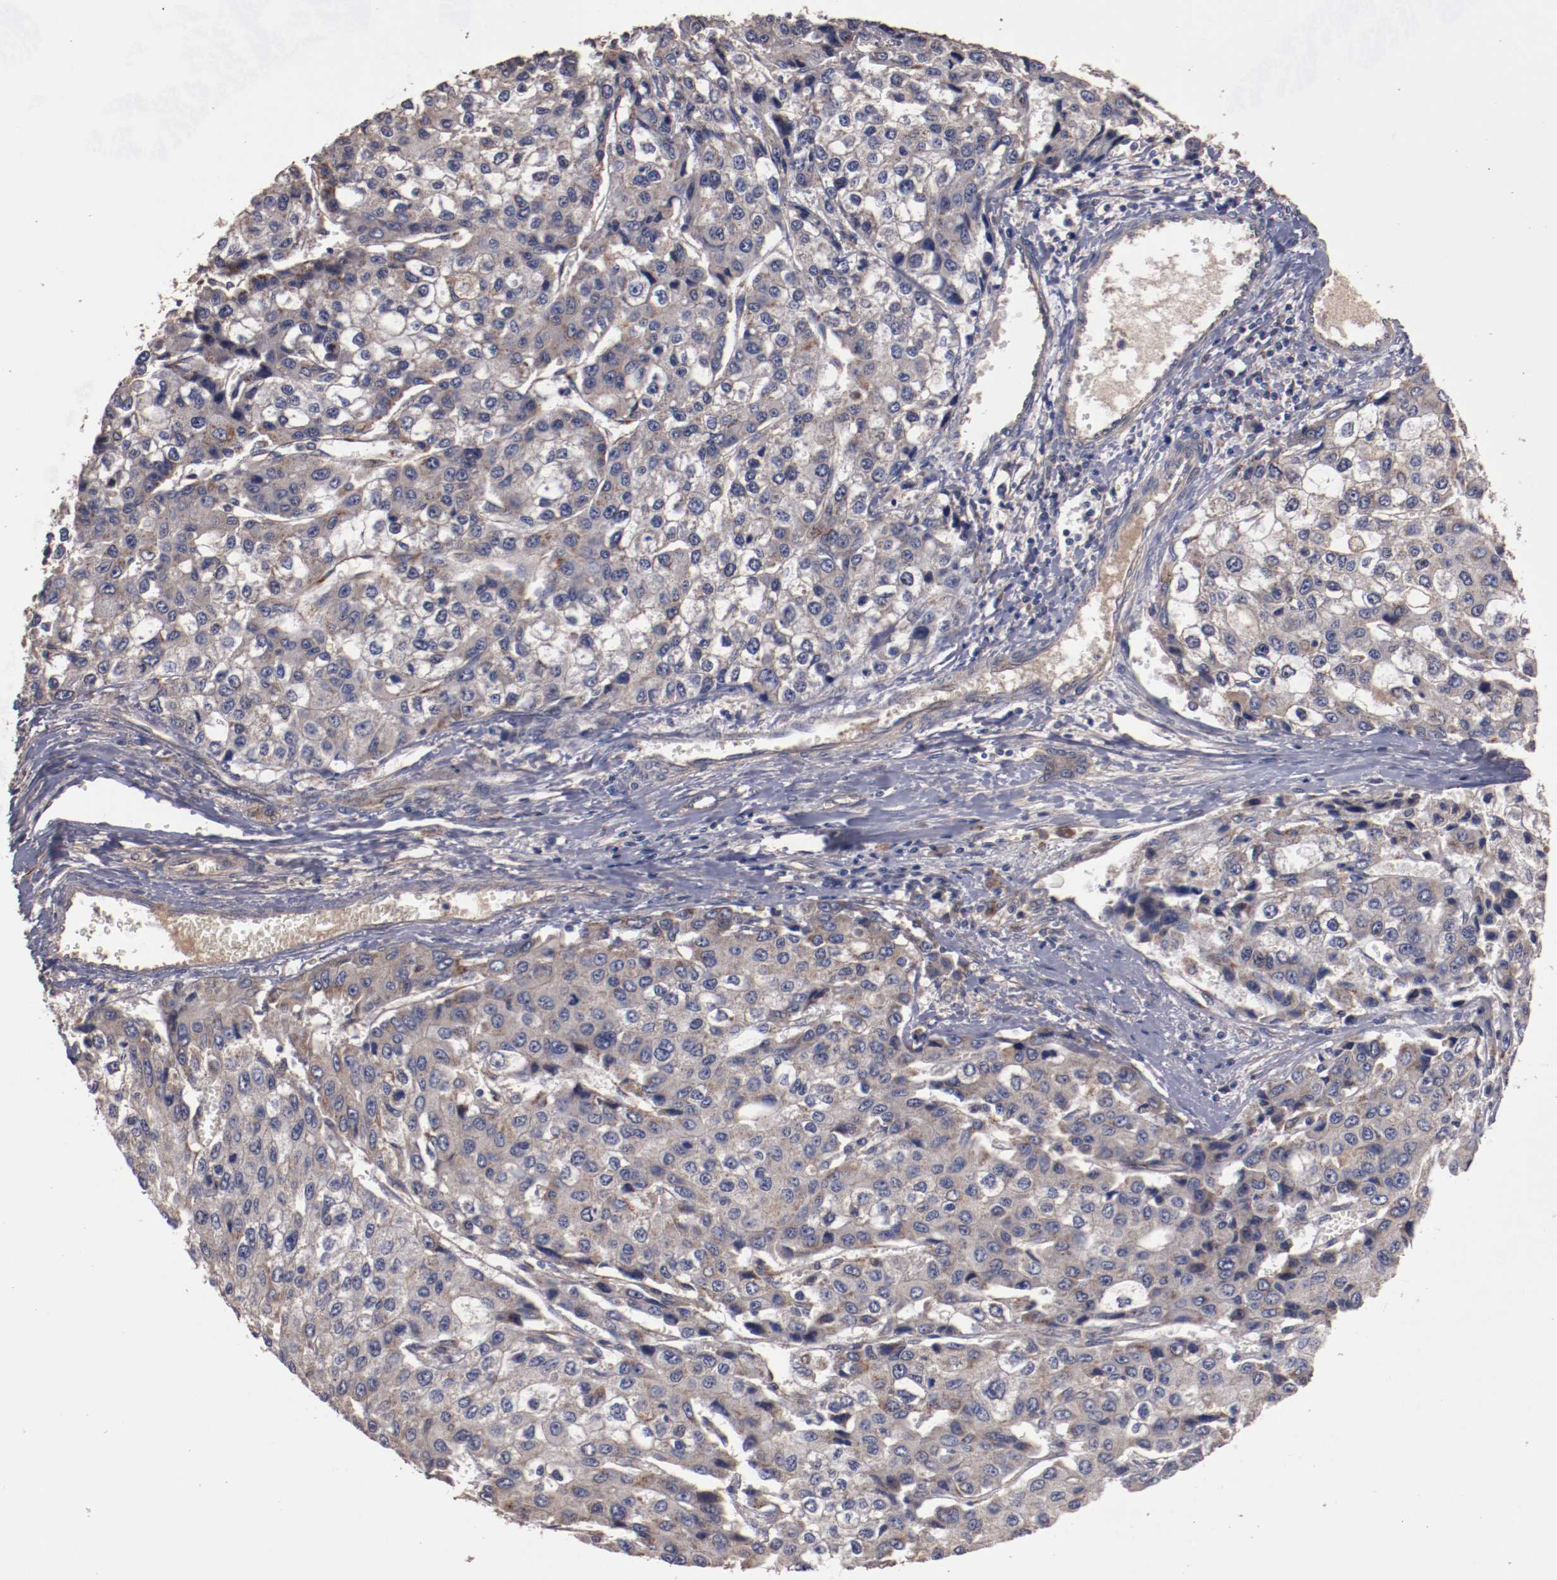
{"staining": {"intensity": "moderate", "quantity": ">75%", "location": "cytoplasmic/membranous"}, "tissue": "liver cancer", "cell_type": "Tumor cells", "image_type": "cancer", "snomed": [{"axis": "morphology", "description": "Carcinoma, Hepatocellular, NOS"}, {"axis": "topography", "description": "Liver"}], "caption": "A brown stain highlights moderate cytoplasmic/membranous staining of a protein in human liver hepatocellular carcinoma tumor cells.", "gene": "DIPK2B", "patient": {"sex": "female", "age": 66}}